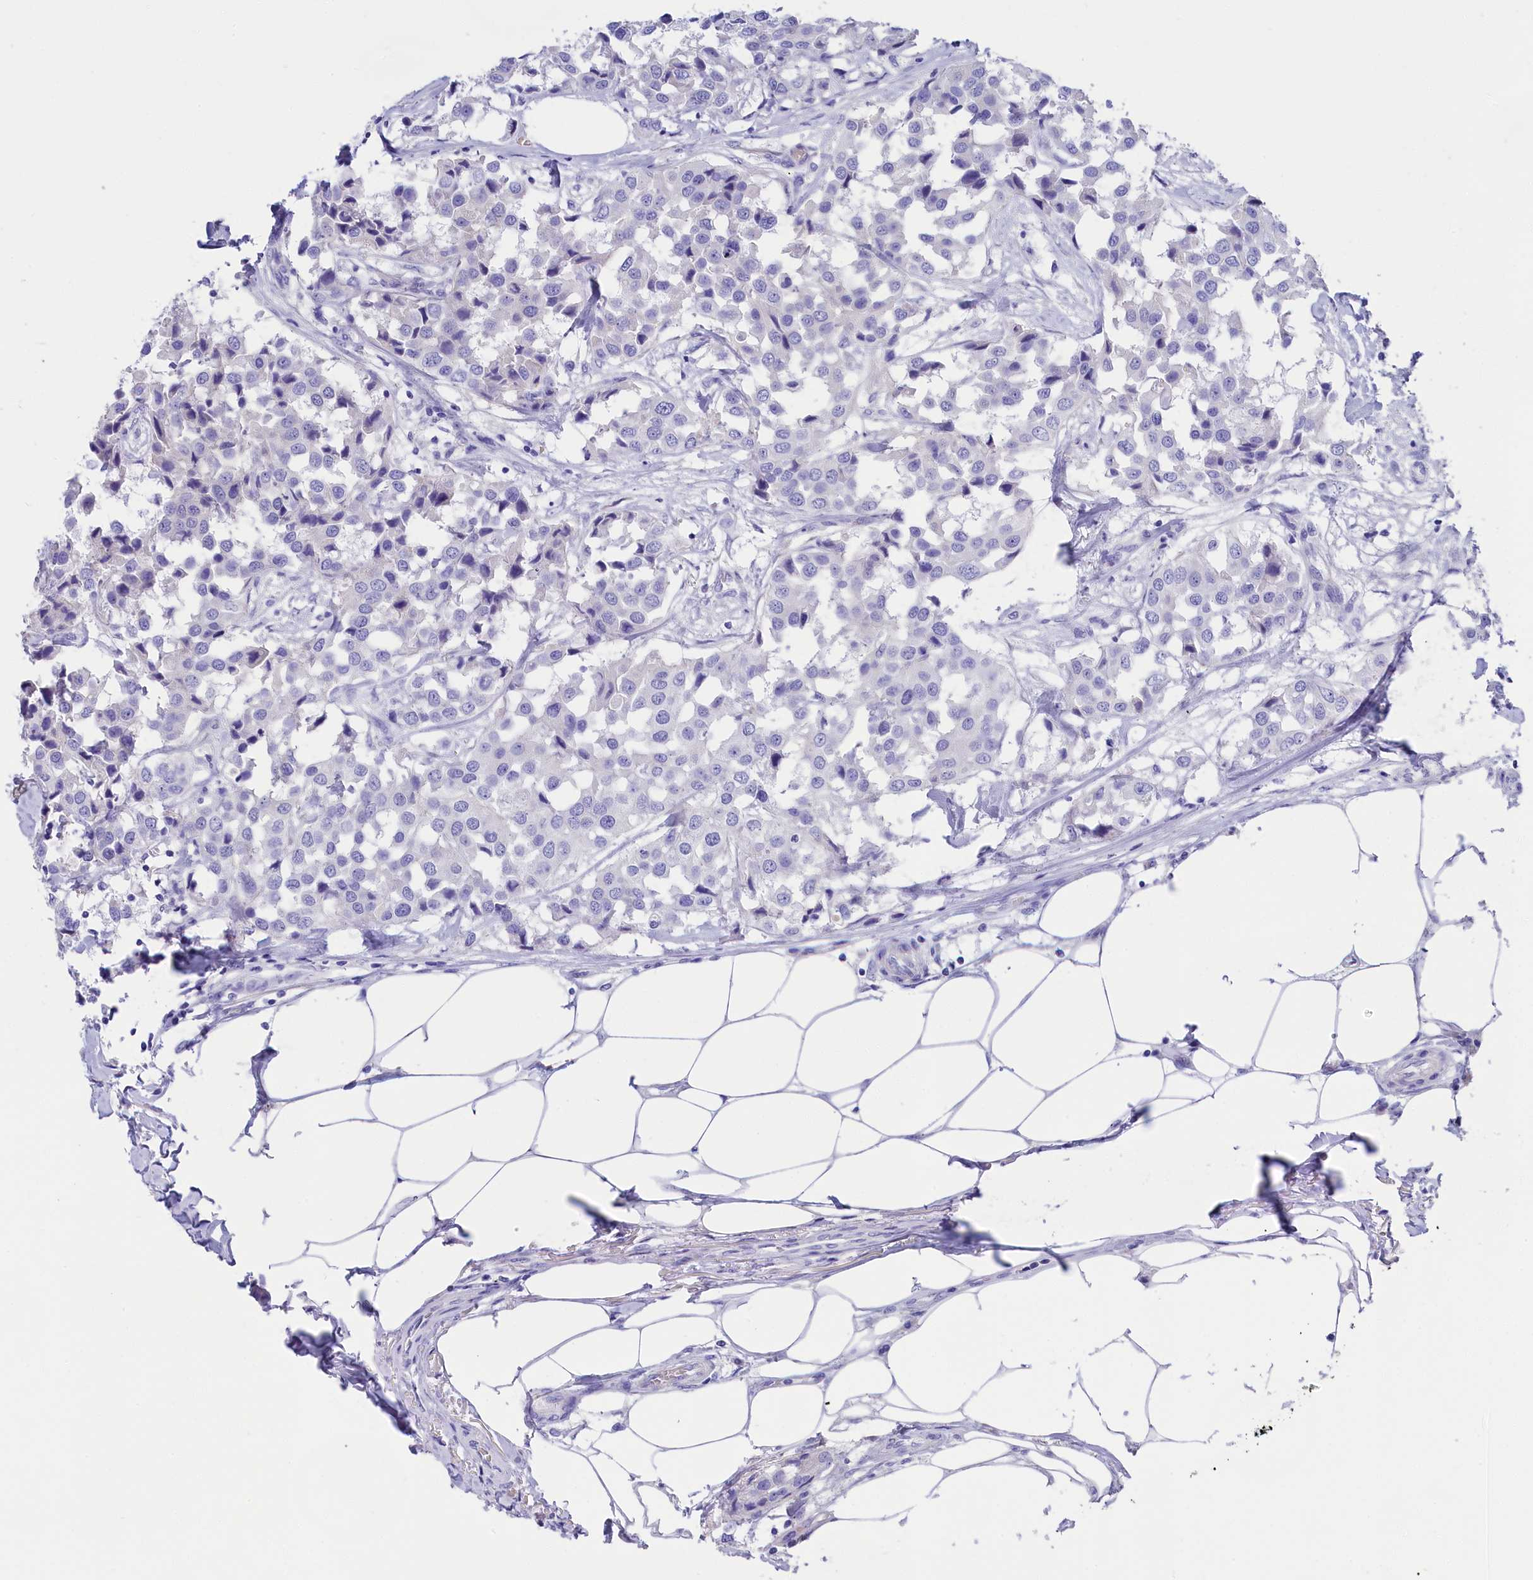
{"staining": {"intensity": "negative", "quantity": "none", "location": "none"}, "tissue": "breast cancer", "cell_type": "Tumor cells", "image_type": "cancer", "snomed": [{"axis": "morphology", "description": "Duct carcinoma"}, {"axis": "topography", "description": "Breast"}], "caption": "Tumor cells are negative for protein expression in human breast cancer (invasive ductal carcinoma).", "gene": "SULT2A1", "patient": {"sex": "female", "age": 80}}